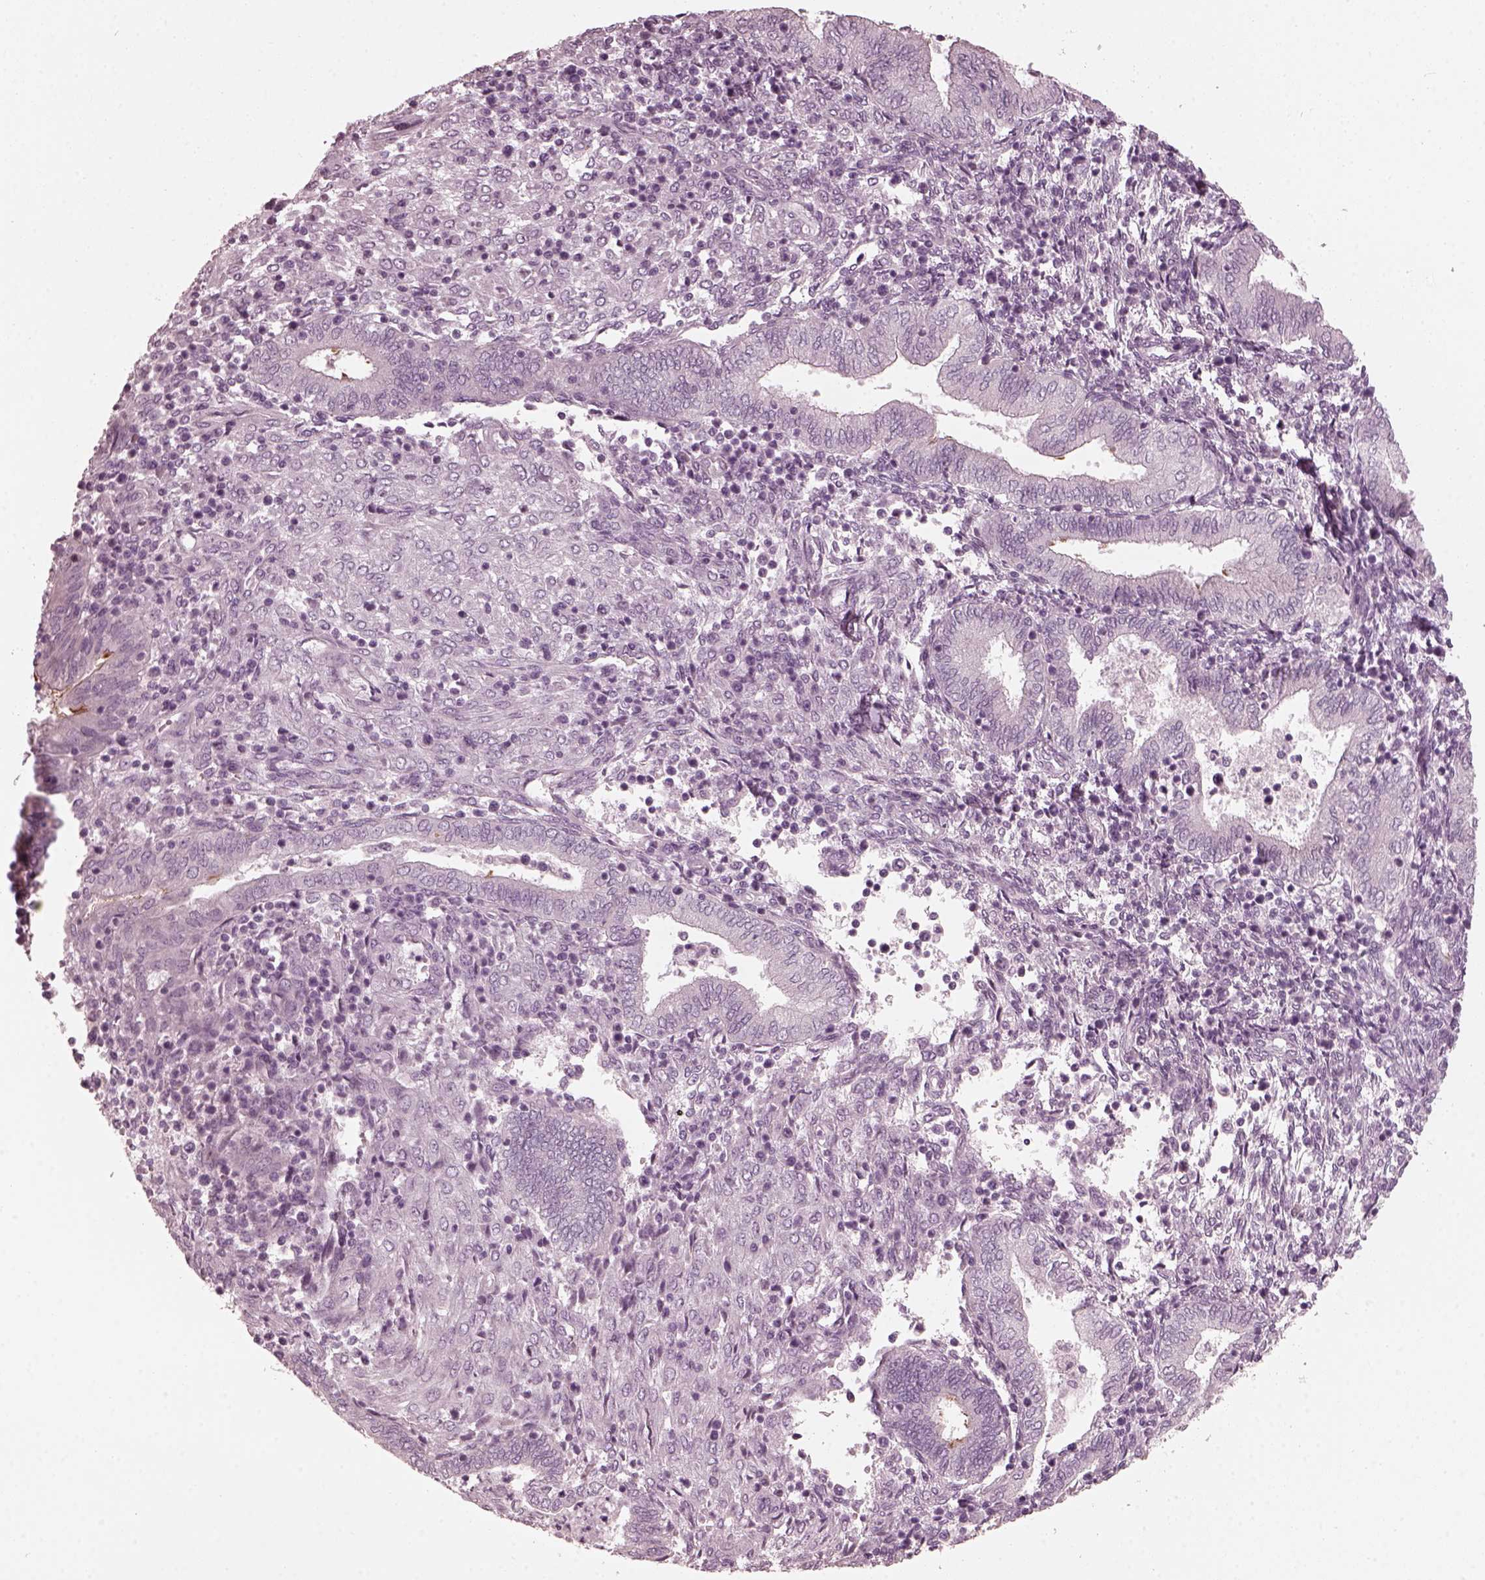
{"staining": {"intensity": "negative", "quantity": "none", "location": "none"}, "tissue": "endometrium", "cell_type": "Cells in endometrial stroma", "image_type": "normal", "snomed": [{"axis": "morphology", "description": "Normal tissue, NOS"}, {"axis": "topography", "description": "Endometrium"}], "caption": "Immunohistochemical staining of normal human endometrium exhibits no significant positivity in cells in endometrial stroma. Nuclei are stained in blue.", "gene": "SAXO2", "patient": {"sex": "female", "age": 42}}